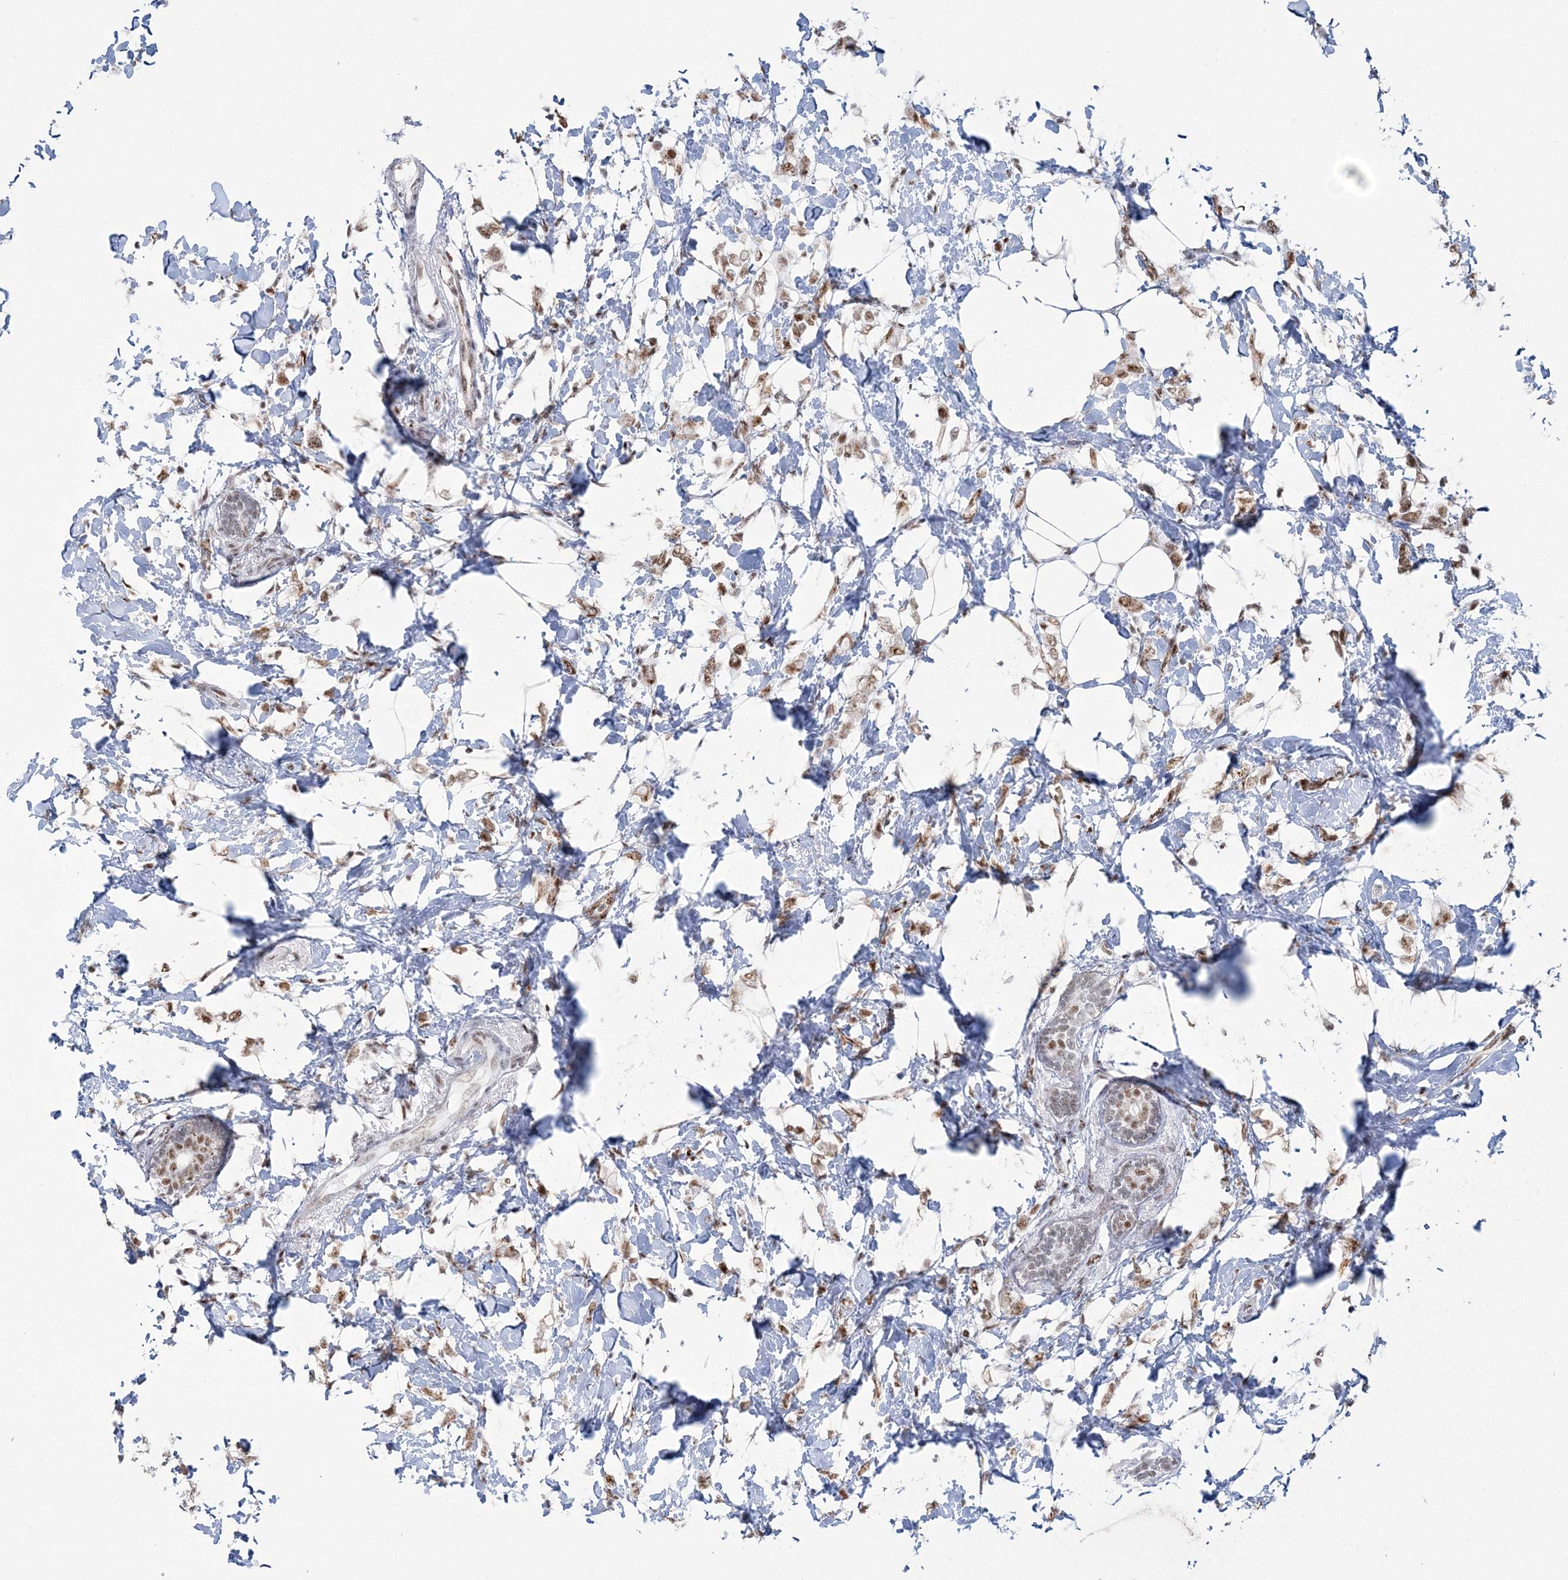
{"staining": {"intensity": "moderate", "quantity": ">75%", "location": "nuclear"}, "tissue": "breast cancer", "cell_type": "Tumor cells", "image_type": "cancer", "snomed": [{"axis": "morphology", "description": "Normal tissue, NOS"}, {"axis": "morphology", "description": "Lobular carcinoma"}, {"axis": "topography", "description": "Breast"}], "caption": "Immunohistochemical staining of breast lobular carcinoma reveals medium levels of moderate nuclear staining in about >75% of tumor cells. The staining was performed using DAB (3,3'-diaminobenzidine), with brown indicating positive protein expression. Nuclei are stained blue with hematoxylin.", "gene": "RBM17", "patient": {"sex": "female", "age": 47}}